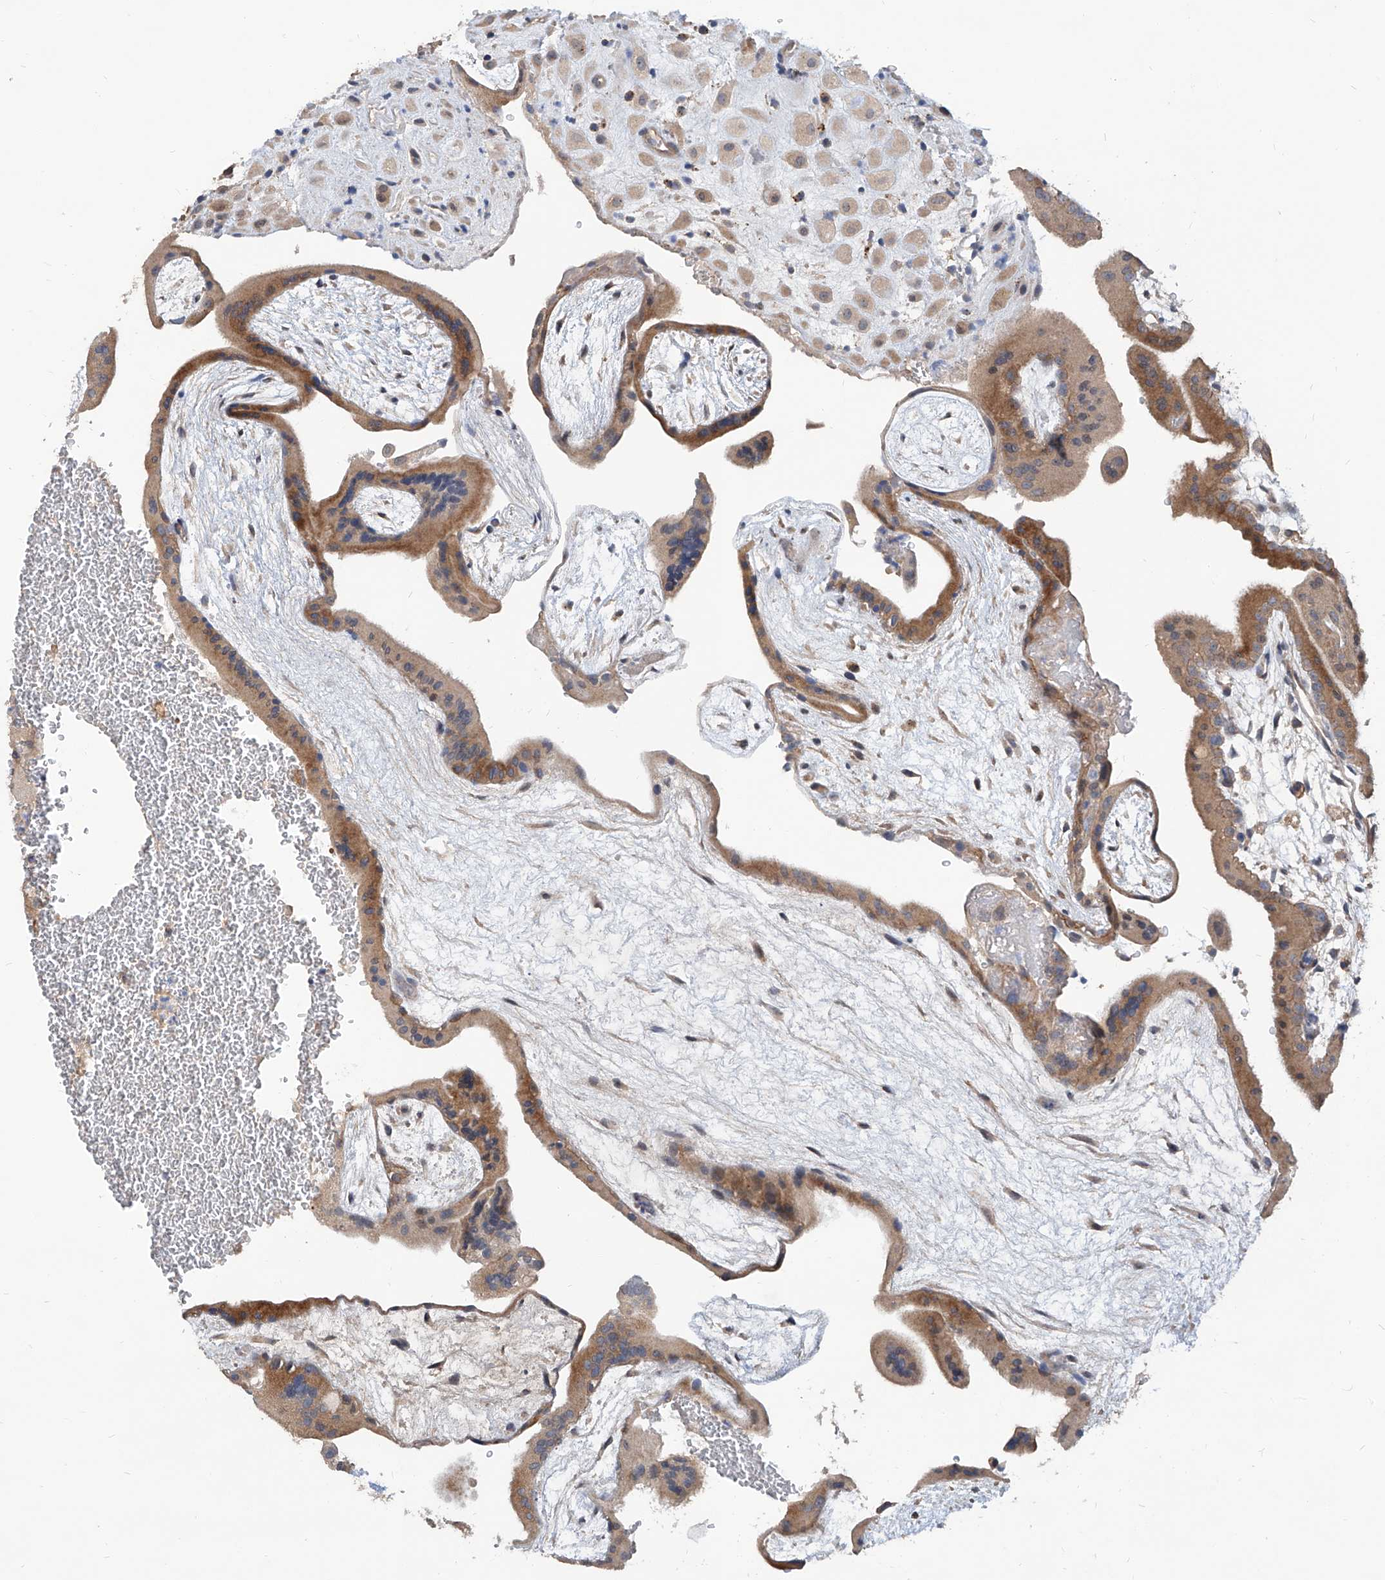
{"staining": {"intensity": "weak", "quantity": ">75%", "location": "cytoplasmic/membranous"}, "tissue": "placenta", "cell_type": "Decidual cells", "image_type": "normal", "snomed": [{"axis": "morphology", "description": "Normal tissue, NOS"}, {"axis": "topography", "description": "Placenta"}], "caption": "Protein staining by IHC displays weak cytoplasmic/membranous positivity in approximately >75% of decidual cells in unremarkable placenta. Using DAB (3,3'-diaminobenzidine) (brown) and hematoxylin (blue) stains, captured at high magnification using brightfield microscopy.", "gene": "MAGEE2", "patient": {"sex": "female", "age": 35}}